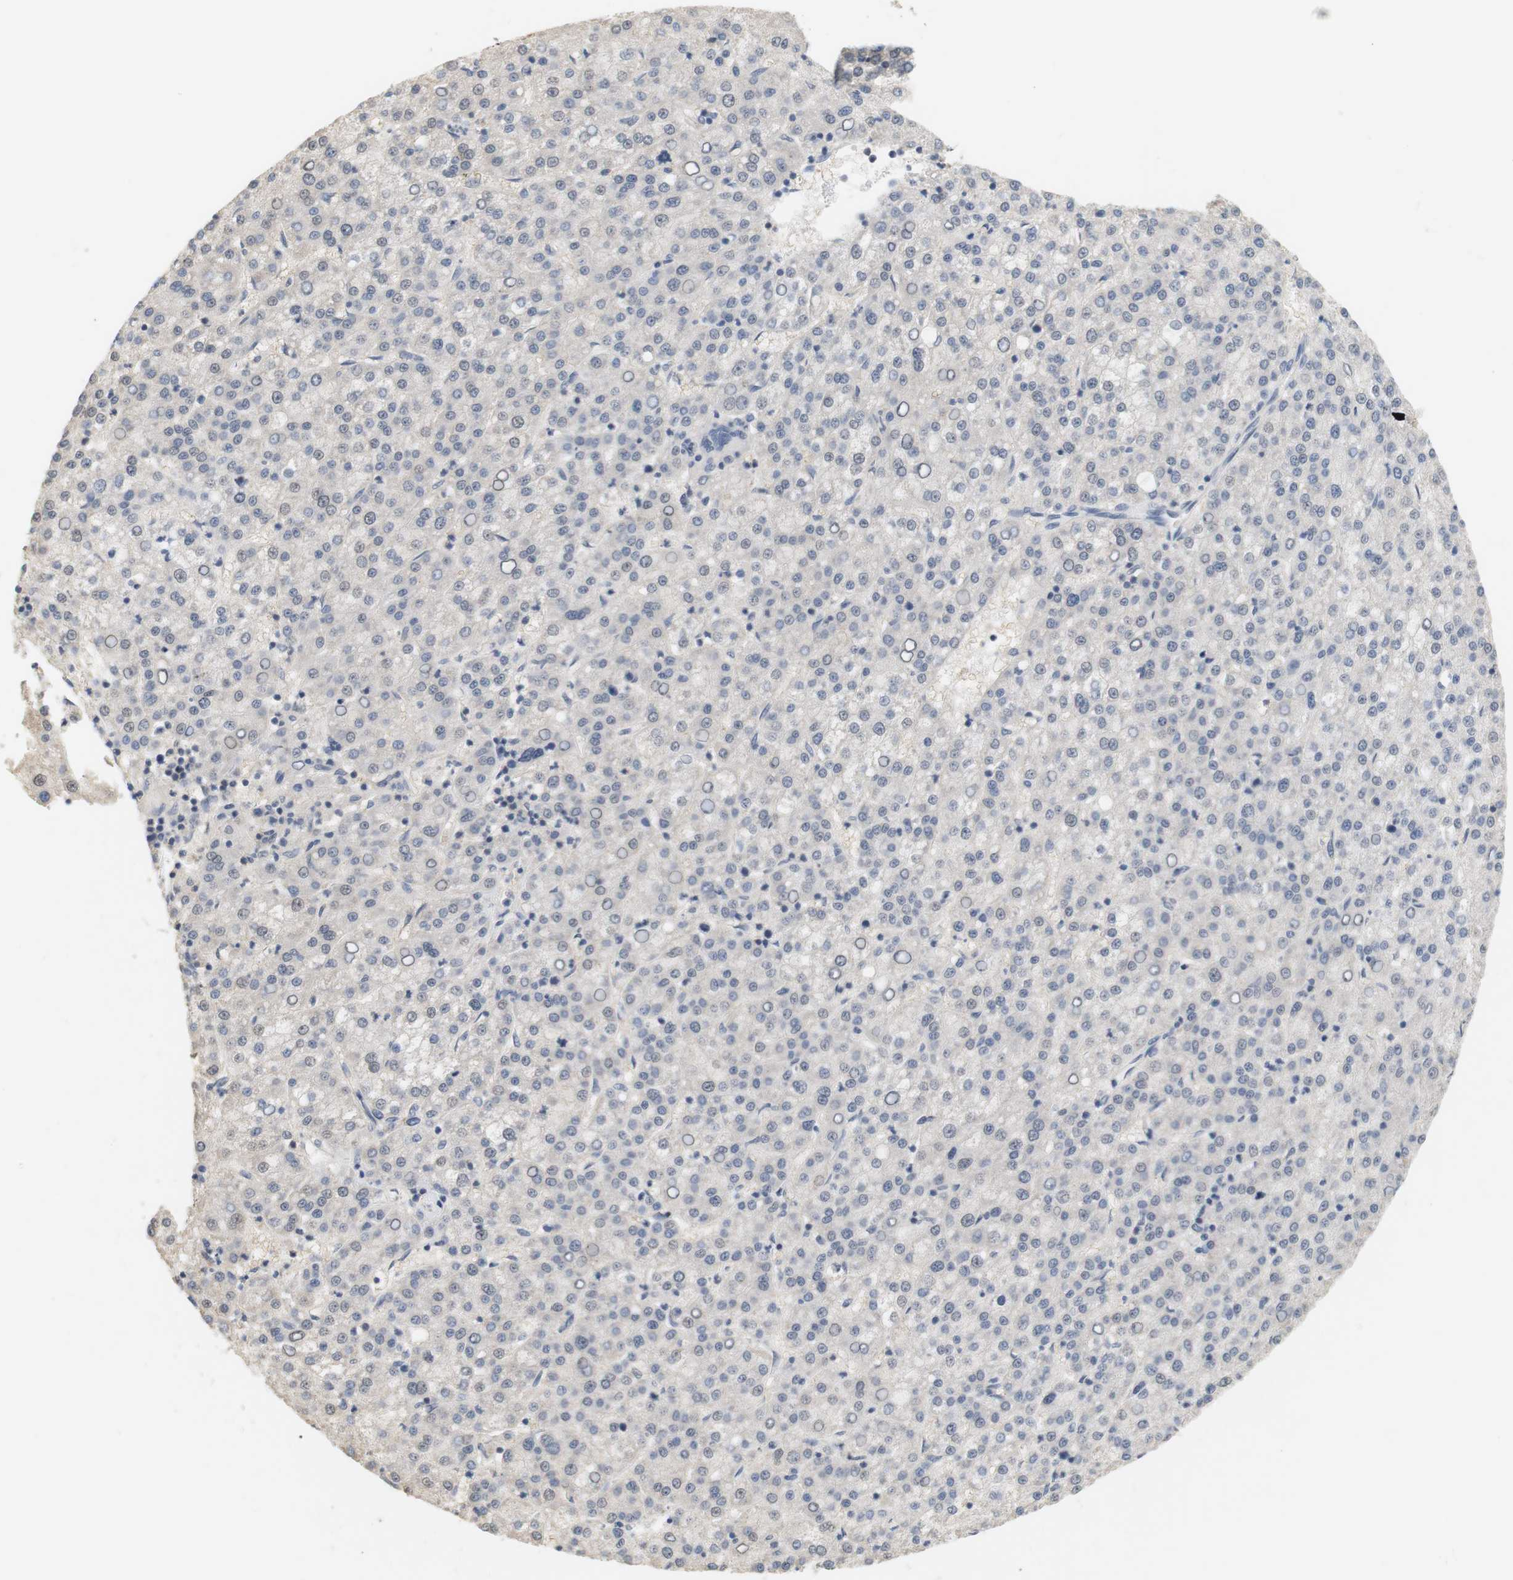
{"staining": {"intensity": "negative", "quantity": "none", "location": "none"}, "tissue": "liver cancer", "cell_type": "Tumor cells", "image_type": "cancer", "snomed": [{"axis": "morphology", "description": "Carcinoma, Hepatocellular, NOS"}, {"axis": "topography", "description": "Liver"}], "caption": "Liver cancer stained for a protein using immunohistochemistry exhibits no staining tumor cells.", "gene": "OSR1", "patient": {"sex": "female", "age": 58}}